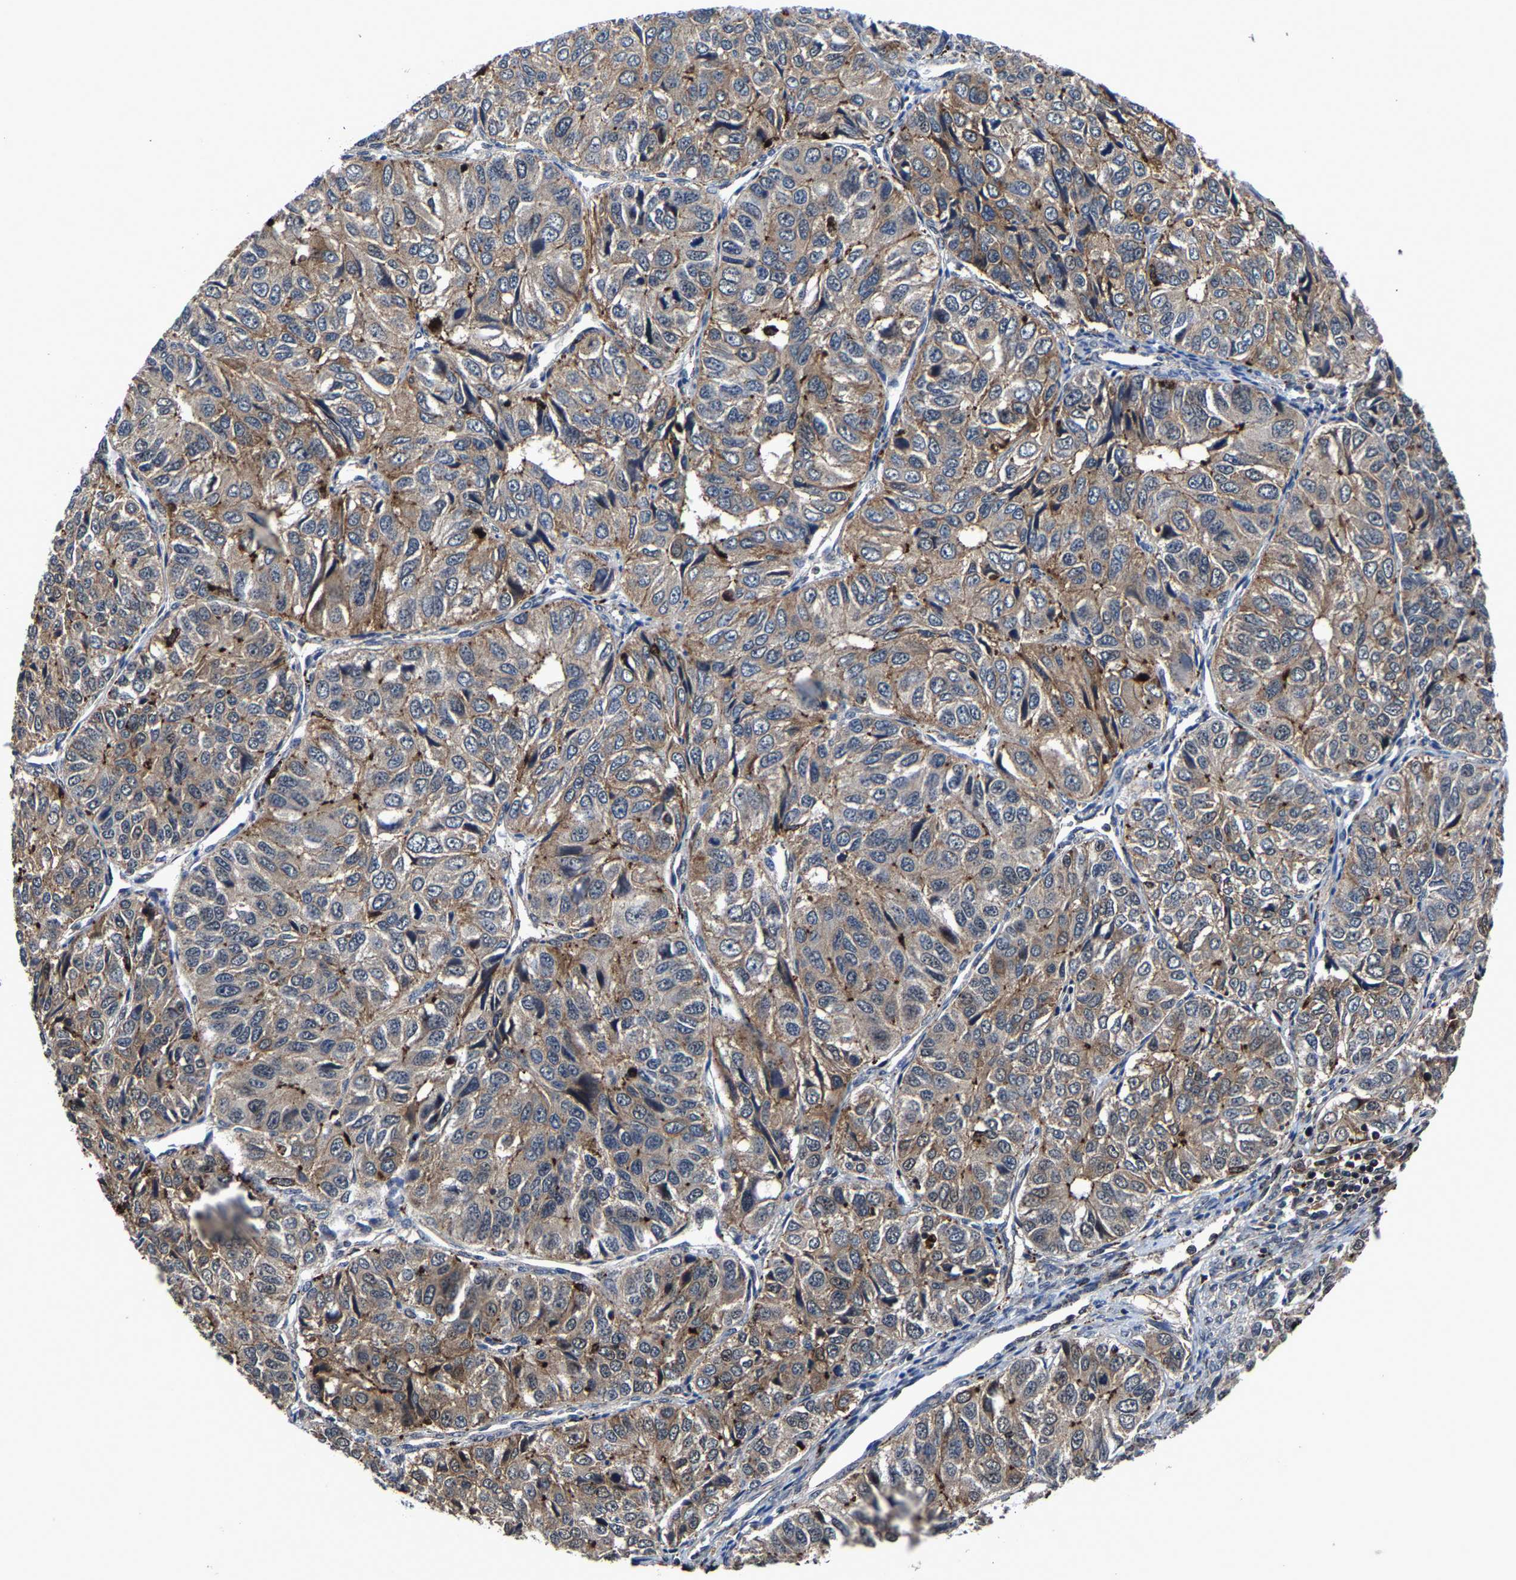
{"staining": {"intensity": "moderate", "quantity": ">75%", "location": "cytoplasmic/membranous"}, "tissue": "ovarian cancer", "cell_type": "Tumor cells", "image_type": "cancer", "snomed": [{"axis": "morphology", "description": "Carcinoma, endometroid"}, {"axis": "topography", "description": "Ovary"}], "caption": "Tumor cells show medium levels of moderate cytoplasmic/membranous expression in approximately >75% of cells in ovarian endometroid carcinoma.", "gene": "ZCCHC7", "patient": {"sex": "female", "age": 51}}